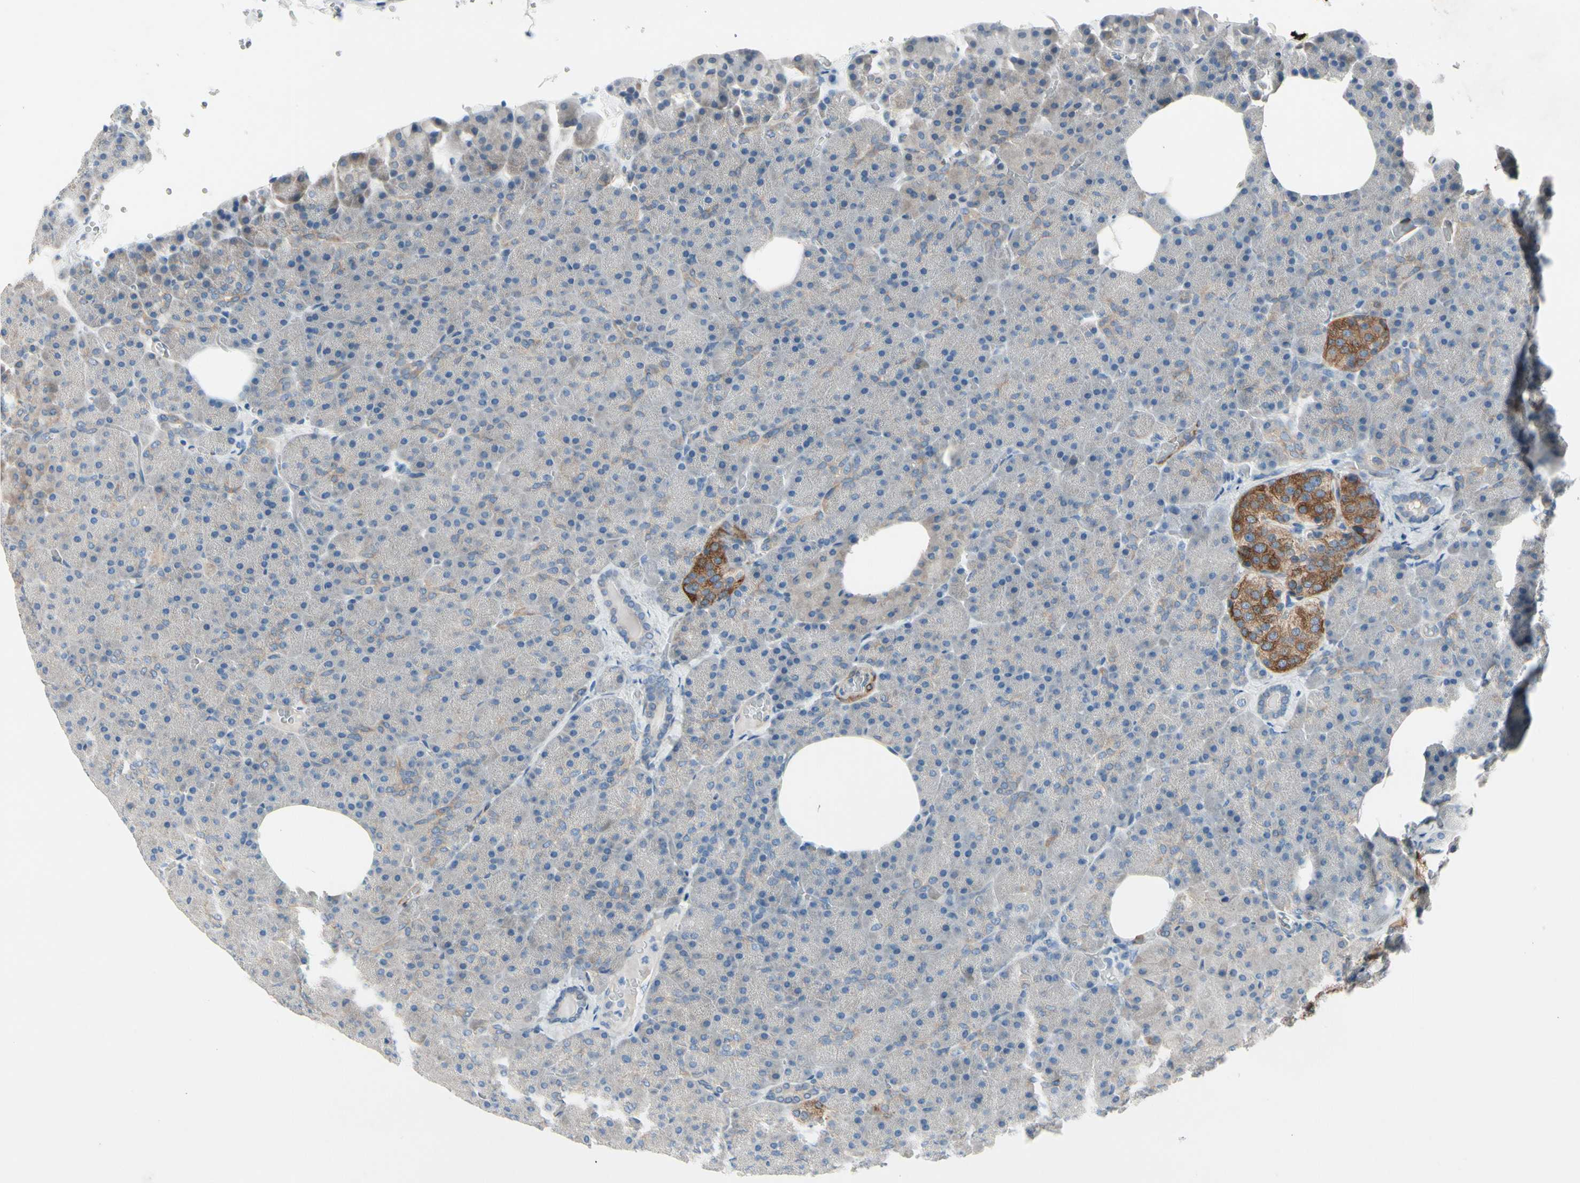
{"staining": {"intensity": "negative", "quantity": "none", "location": "none"}, "tissue": "pancreas", "cell_type": "Exocrine glandular cells", "image_type": "normal", "snomed": [{"axis": "morphology", "description": "Normal tissue, NOS"}, {"axis": "topography", "description": "Pancreas"}], "caption": "Immunohistochemistry of benign pancreas exhibits no staining in exocrine glandular cells. (Immunohistochemistry, brightfield microscopy, high magnification).", "gene": "MAP2", "patient": {"sex": "female", "age": 35}}